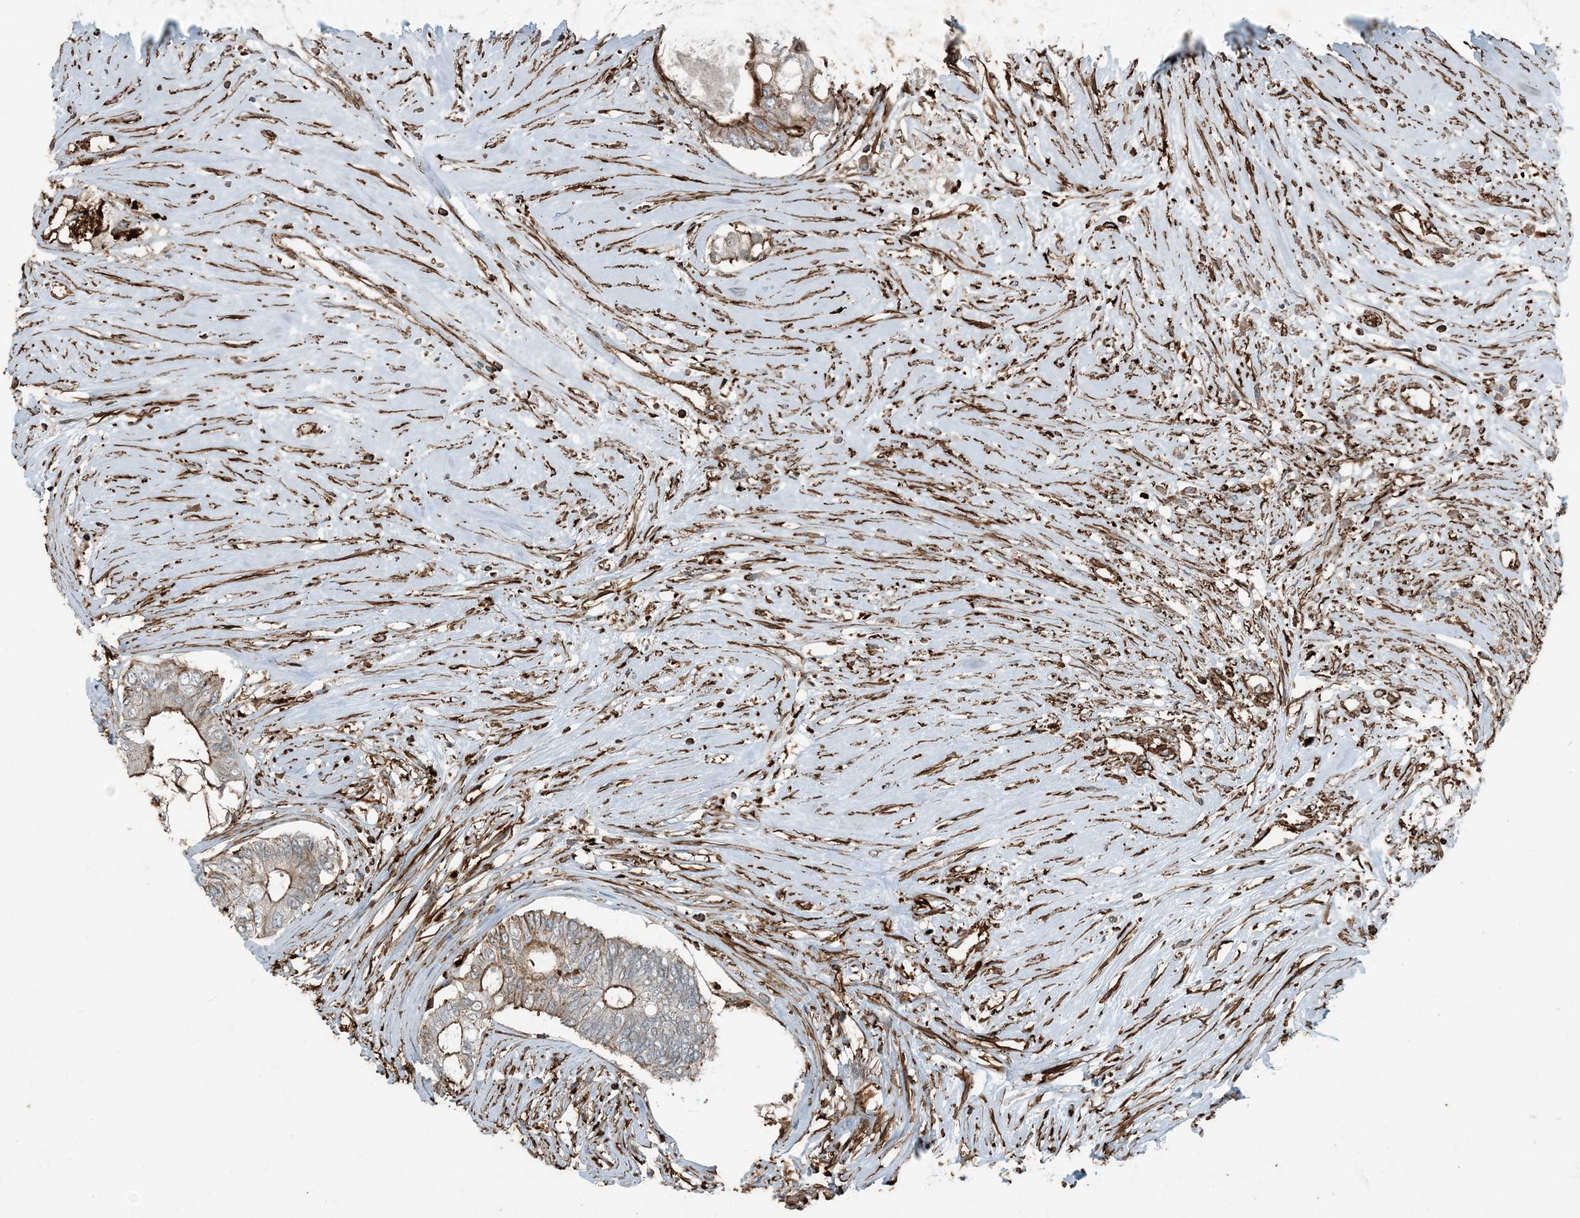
{"staining": {"intensity": "moderate", "quantity": "25%-75%", "location": "cytoplasmic/membranous"}, "tissue": "colorectal cancer", "cell_type": "Tumor cells", "image_type": "cancer", "snomed": [{"axis": "morphology", "description": "Adenocarcinoma, NOS"}, {"axis": "topography", "description": "Rectum"}], "caption": "DAB (3,3'-diaminobenzidine) immunohistochemical staining of colorectal cancer (adenocarcinoma) shows moderate cytoplasmic/membranous protein expression in approximately 25%-75% of tumor cells.", "gene": "APOBEC3C", "patient": {"sex": "male", "age": 63}}